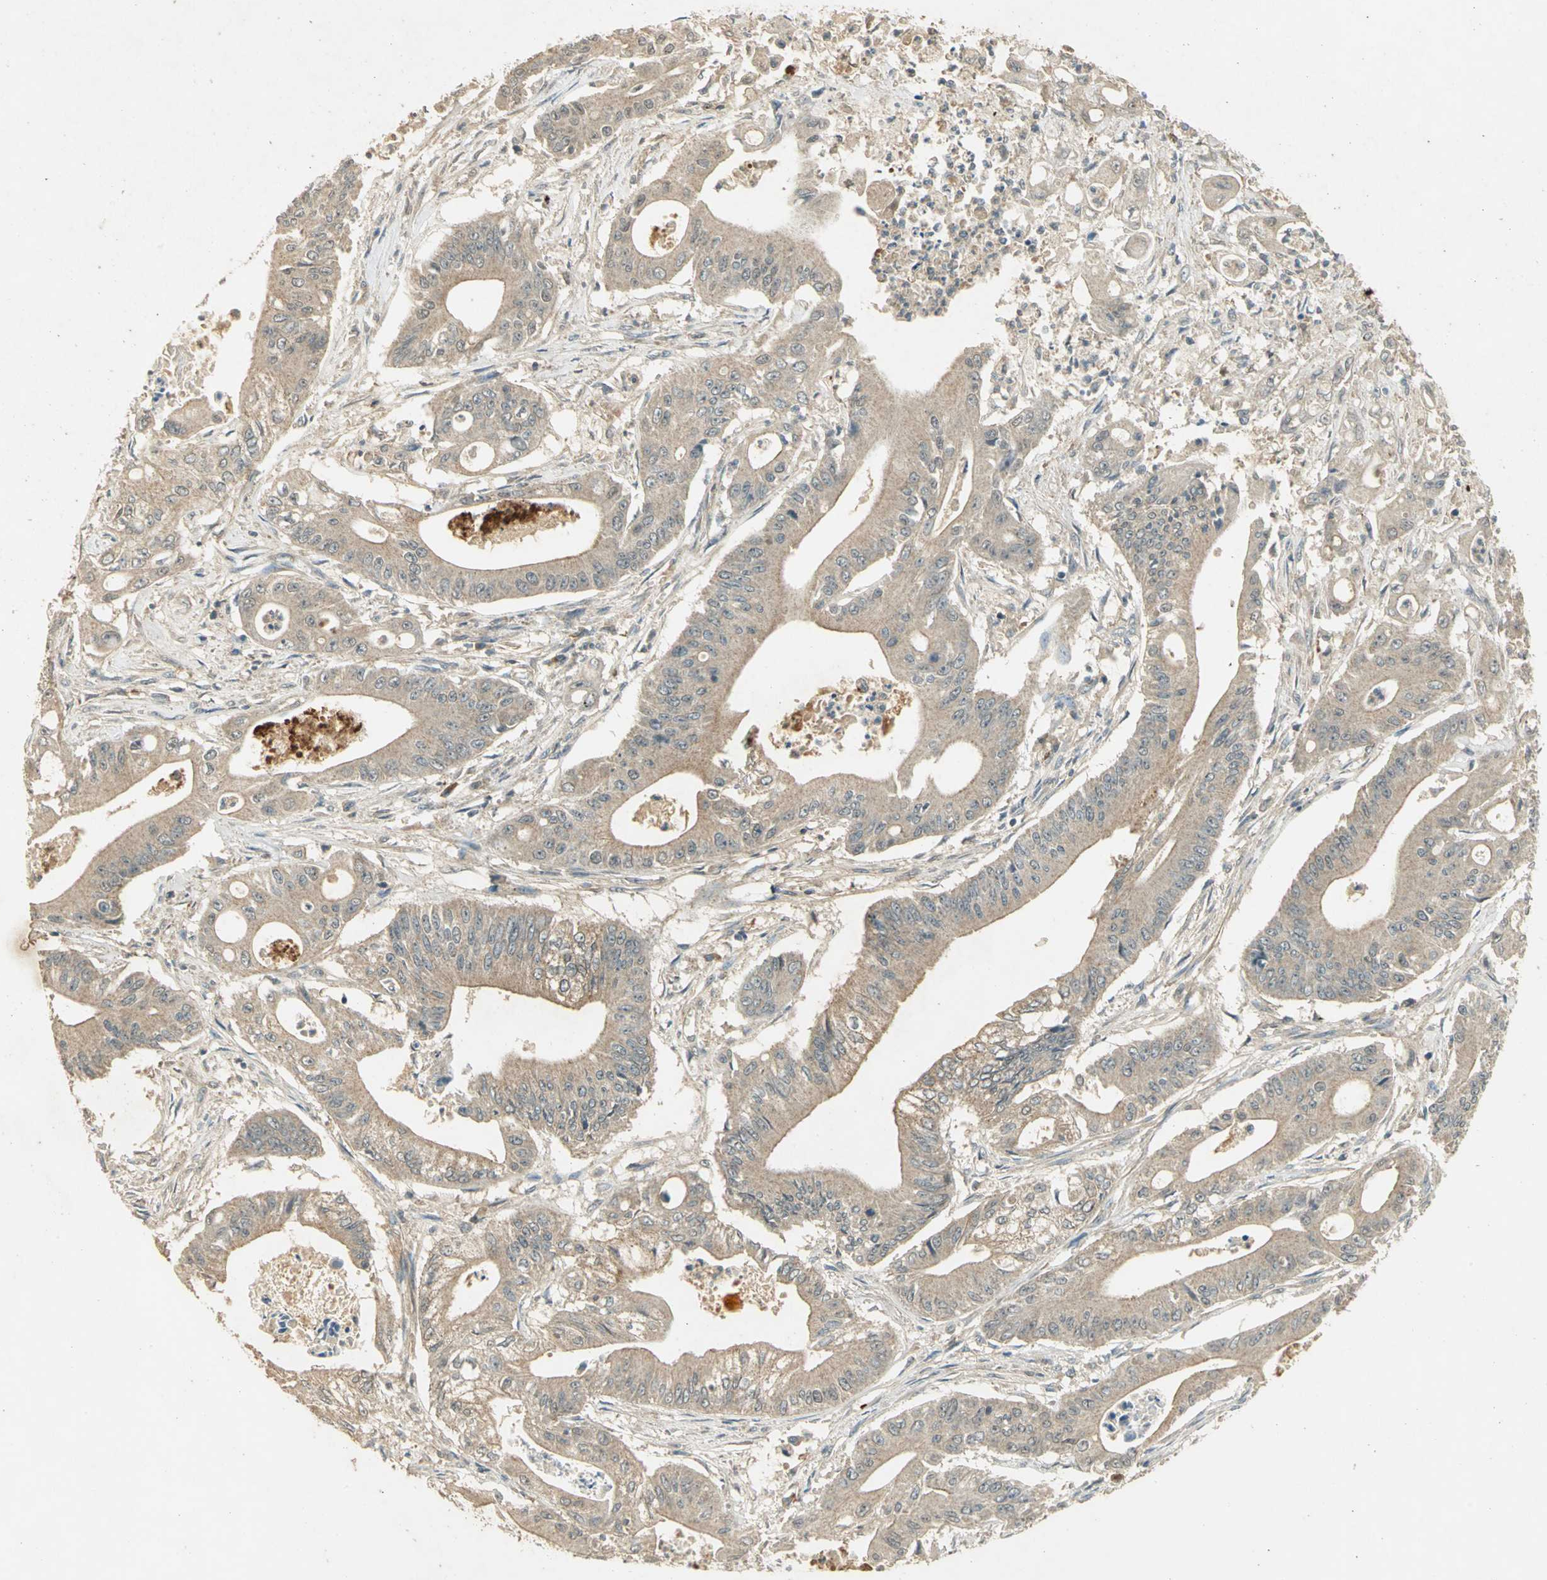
{"staining": {"intensity": "weak", "quantity": "25%-75%", "location": "cytoplasmic/membranous"}, "tissue": "pancreatic cancer", "cell_type": "Tumor cells", "image_type": "cancer", "snomed": [{"axis": "morphology", "description": "Normal tissue, NOS"}, {"axis": "topography", "description": "Lymph node"}], "caption": "Immunohistochemistry (IHC) (DAB) staining of pancreatic cancer demonstrates weak cytoplasmic/membranous protein positivity in approximately 25%-75% of tumor cells.", "gene": "KEAP1", "patient": {"sex": "male", "age": 62}}